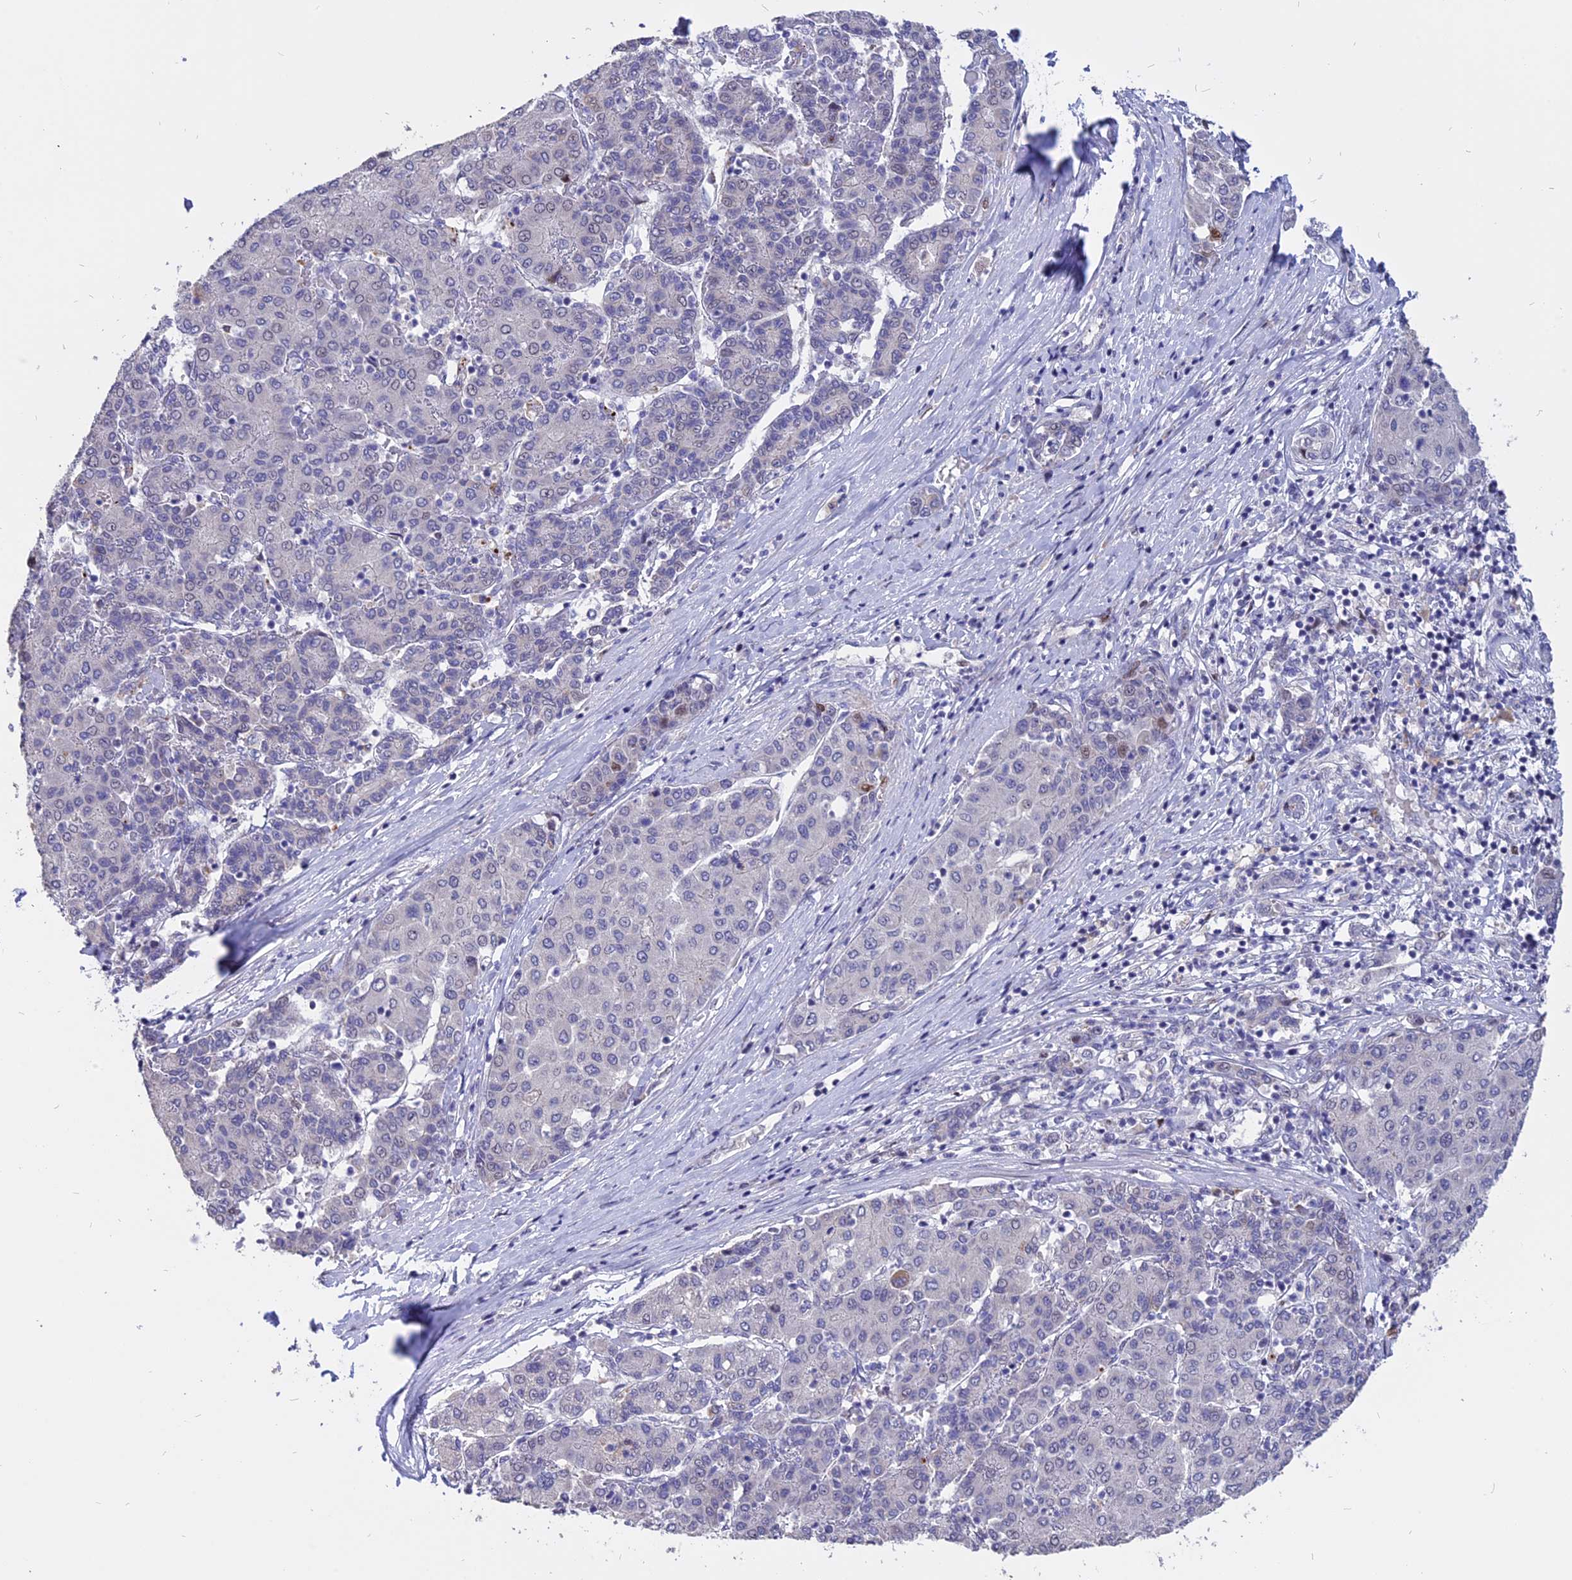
{"staining": {"intensity": "negative", "quantity": "none", "location": "none"}, "tissue": "liver cancer", "cell_type": "Tumor cells", "image_type": "cancer", "snomed": [{"axis": "morphology", "description": "Carcinoma, Hepatocellular, NOS"}, {"axis": "topography", "description": "Liver"}], "caption": "Immunohistochemical staining of human liver hepatocellular carcinoma demonstrates no significant positivity in tumor cells. Brightfield microscopy of IHC stained with DAB (3,3'-diaminobenzidine) (brown) and hematoxylin (blue), captured at high magnification.", "gene": "TMEM263", "patient": {"sex": "male", "age": 65}}